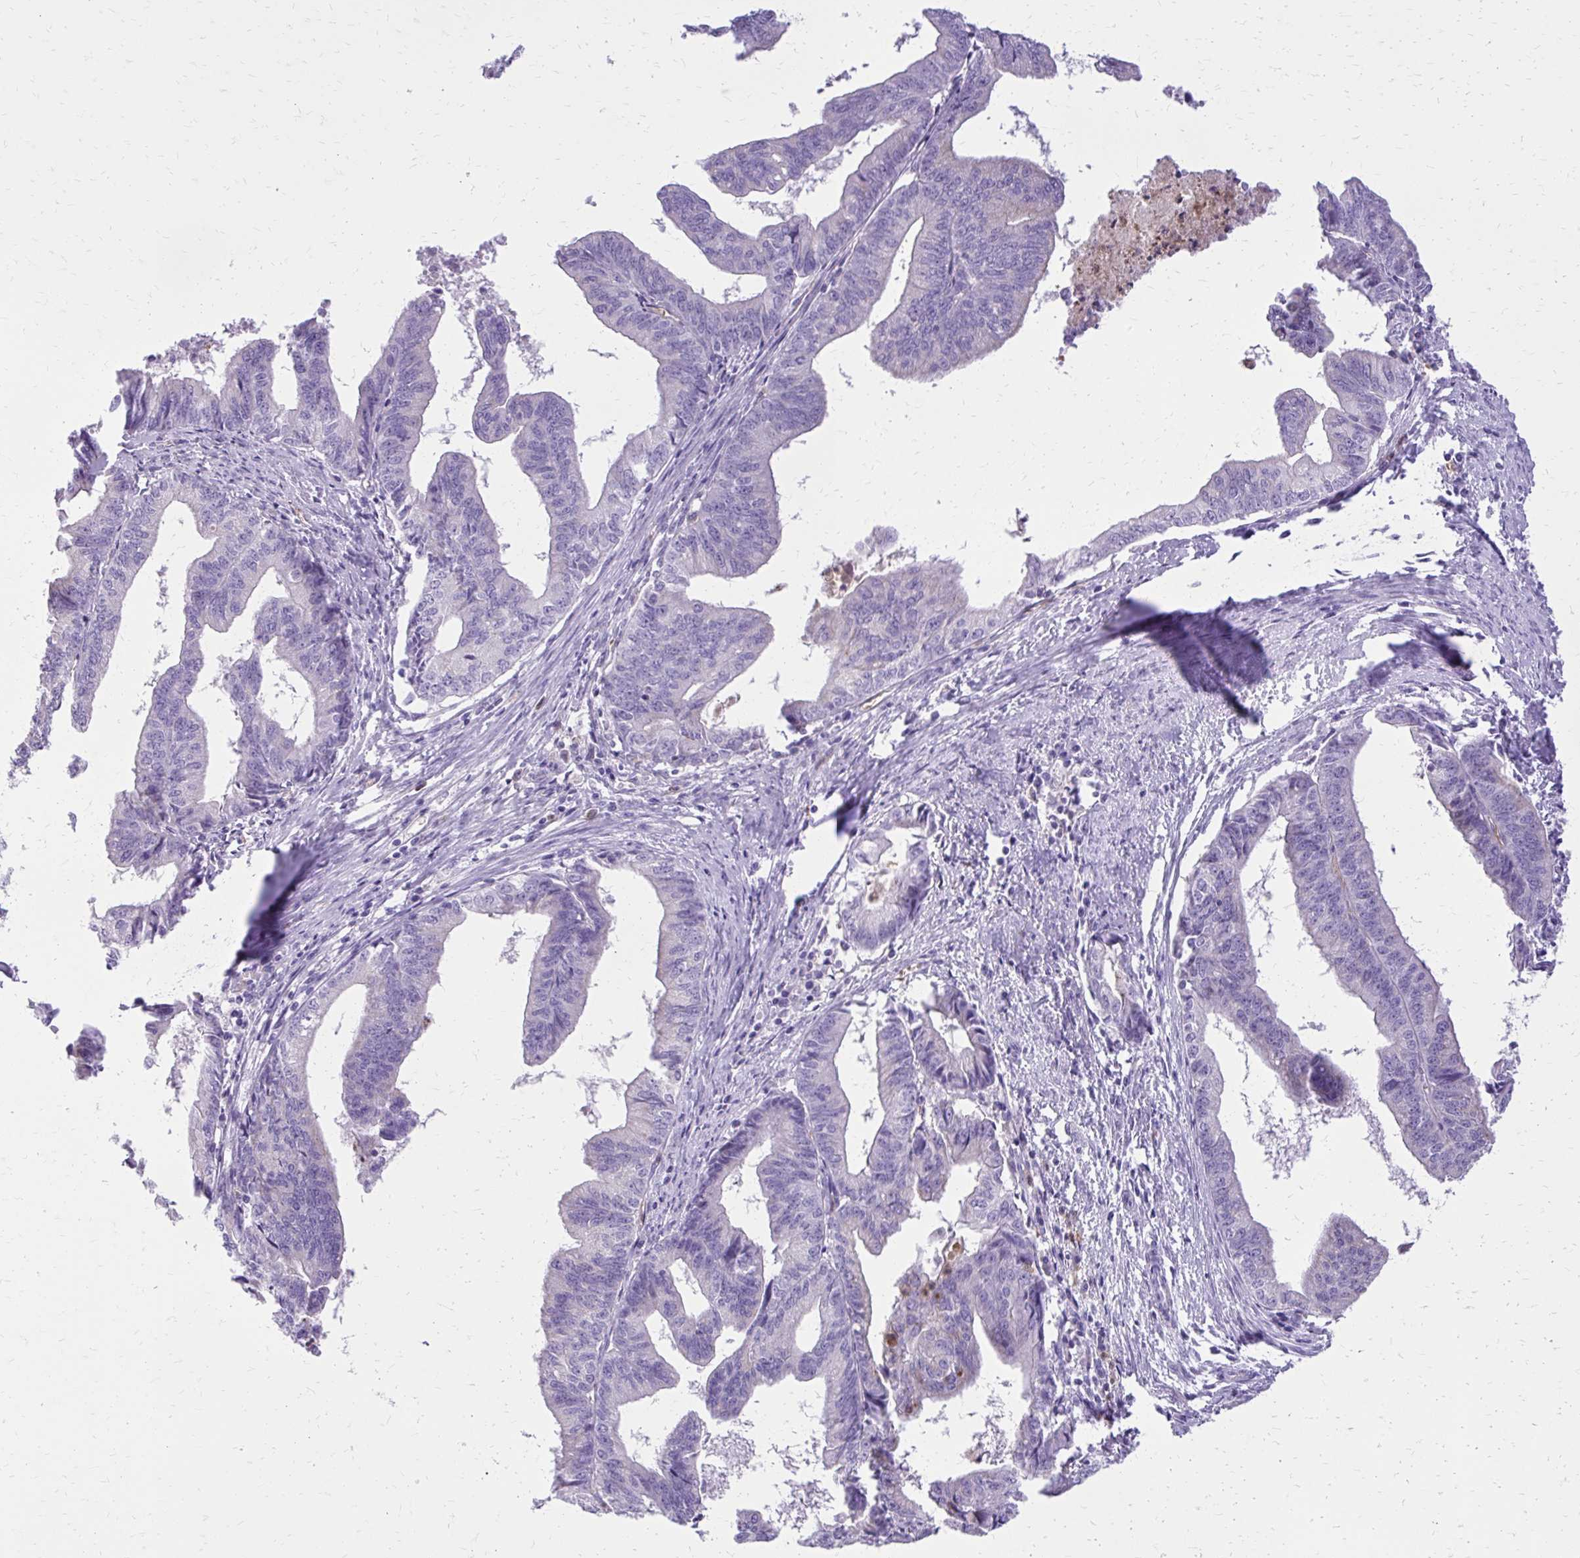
{"staining": {"intensity": "negative", "quantity": "none", "location": "none"}, "tissue": "endometrial cancer", "cell_type": "Tumor cells", "image_type": "cancer", "snomed": [{"axis": "morphology", "description": "Adenocarcinoma, NOS"}, {"axis": "topography", "description": "Endometrium"}], "caption": "This is a histopathology image of immunohistochemistry (IHC) staining of endometrial cancer, which shows no staining in tumor cells.", "gene": "CAT", "patient": {"sex": "female", "age": 65}}